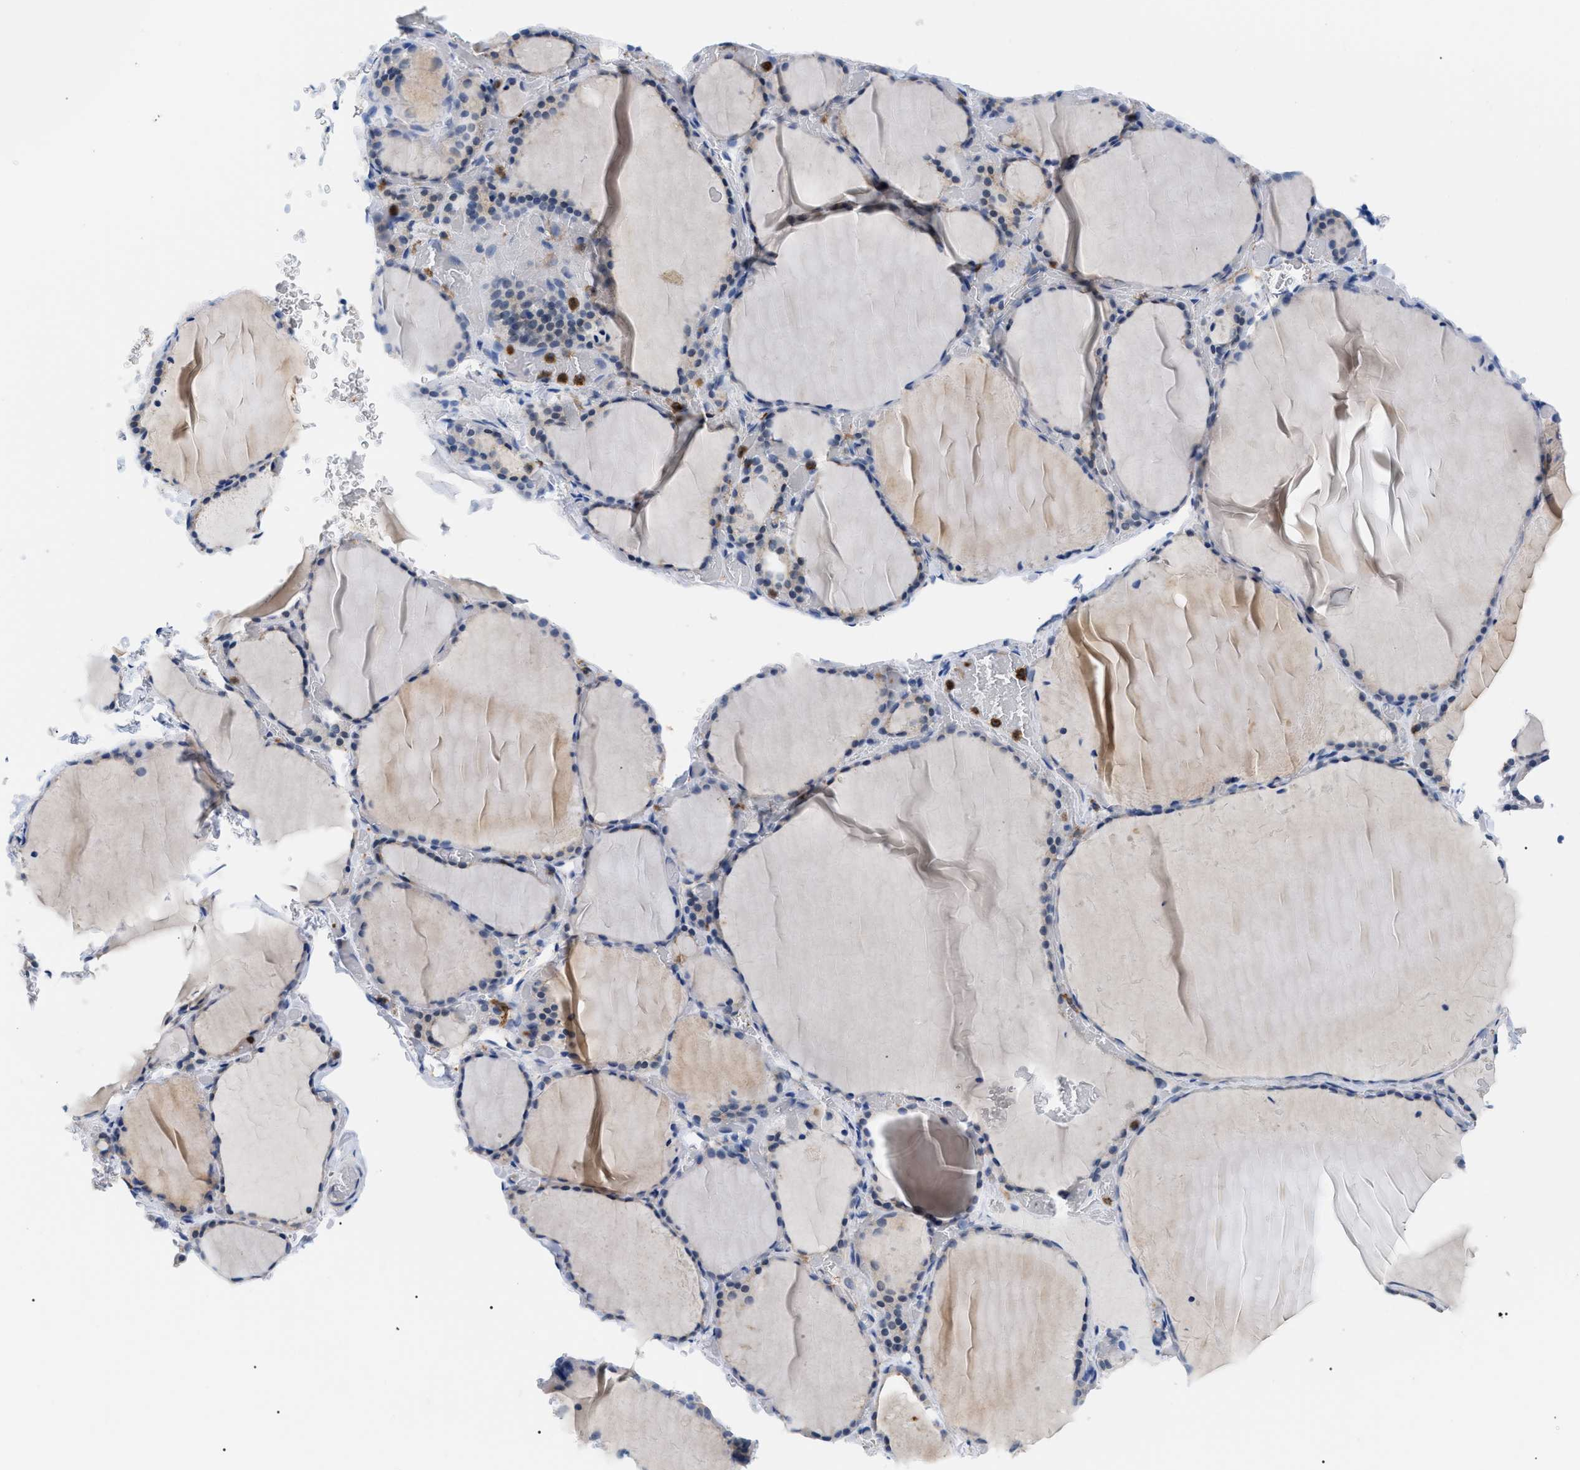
{"staining": {"intensity": "moderate", "quantity": "<25%", "location": "cytoplasmic/membranous"}, "tissue": "thyroid gland", "cell_type": "Glandular cells", "image_type": "normal", "snomed": [{"axis": "morphology", "description": "Normal tissue, NOS"}, {"axis": "topography", "description": "Thyroid gland"}], "caption": "Thyroid gland stained with a brown dye demonstrates moderate cytoplasmic/membranous positive positivity in about <25% of glandular cells.", "gene": "INPP5D", "patient": {"sex": "female", "age": 22}}